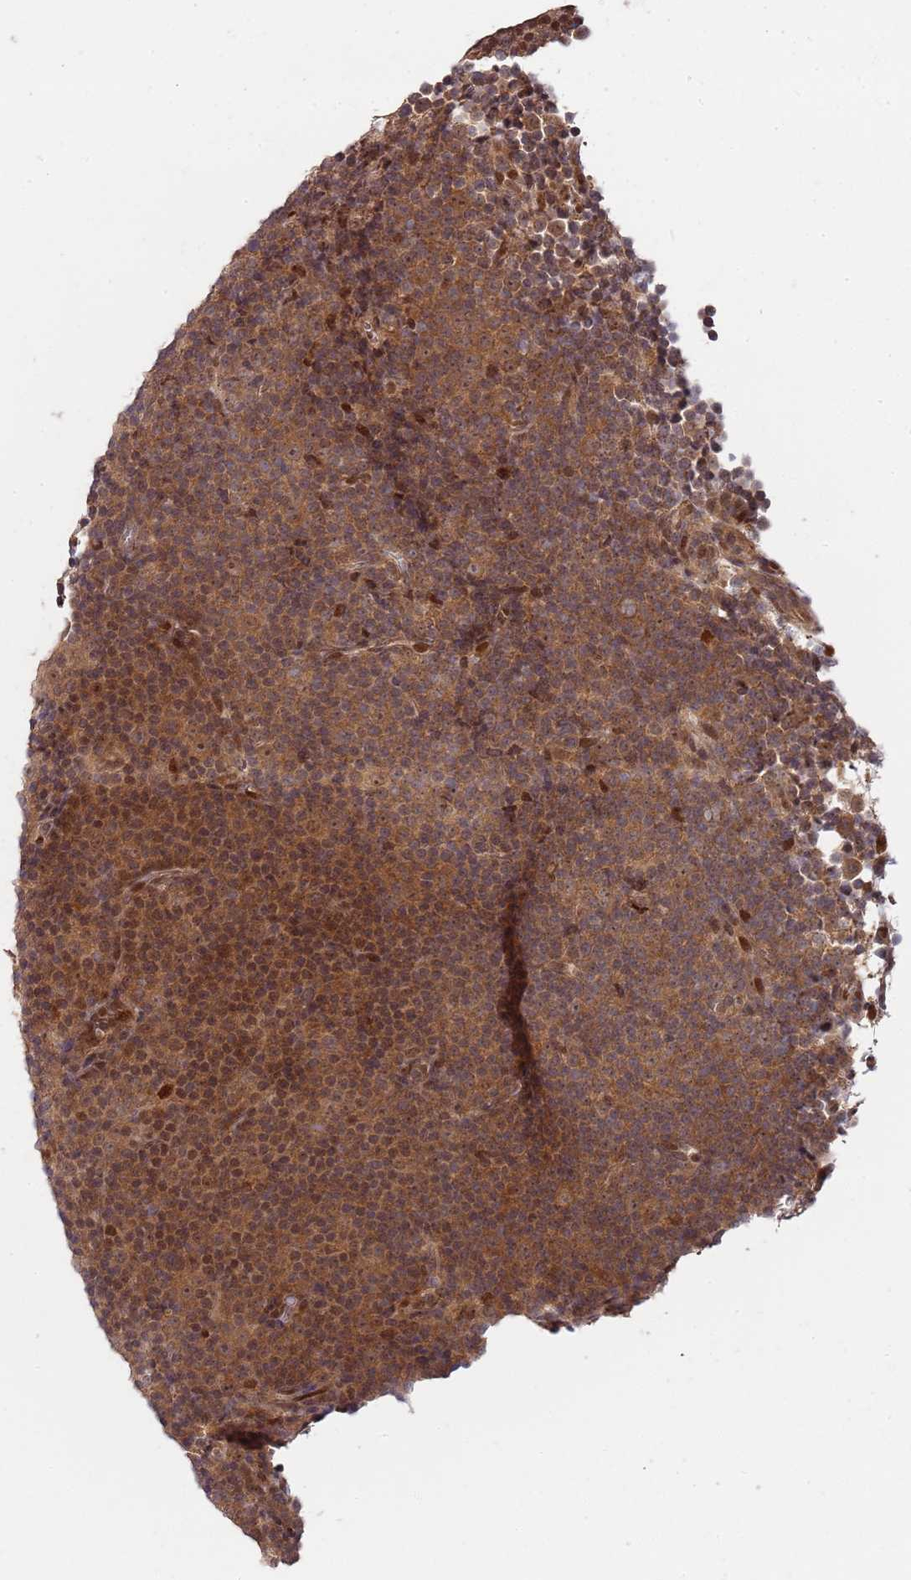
{"staining": {"intensity": "moderate", "quantity": ">75%", "location": "nuclear"}, "tissue": "lymphoma", "cell_type": "Tumor cells", "image_type": "cancer", "snomed": [{"axis": "morphology", "description": "Malignant lymphoma, non-Hodgkin's type, Low grade"}, {"axis": "topography", "description": "Lymph node"}], "caption": "Malignant lymphoma, non-Hodgkin's type (low-grade) stained with IHC shows moderate nuclear expression in about >75% of tumor cells.", "gene": "EDC3", "patient": {"sex": "female", "age": 67}}